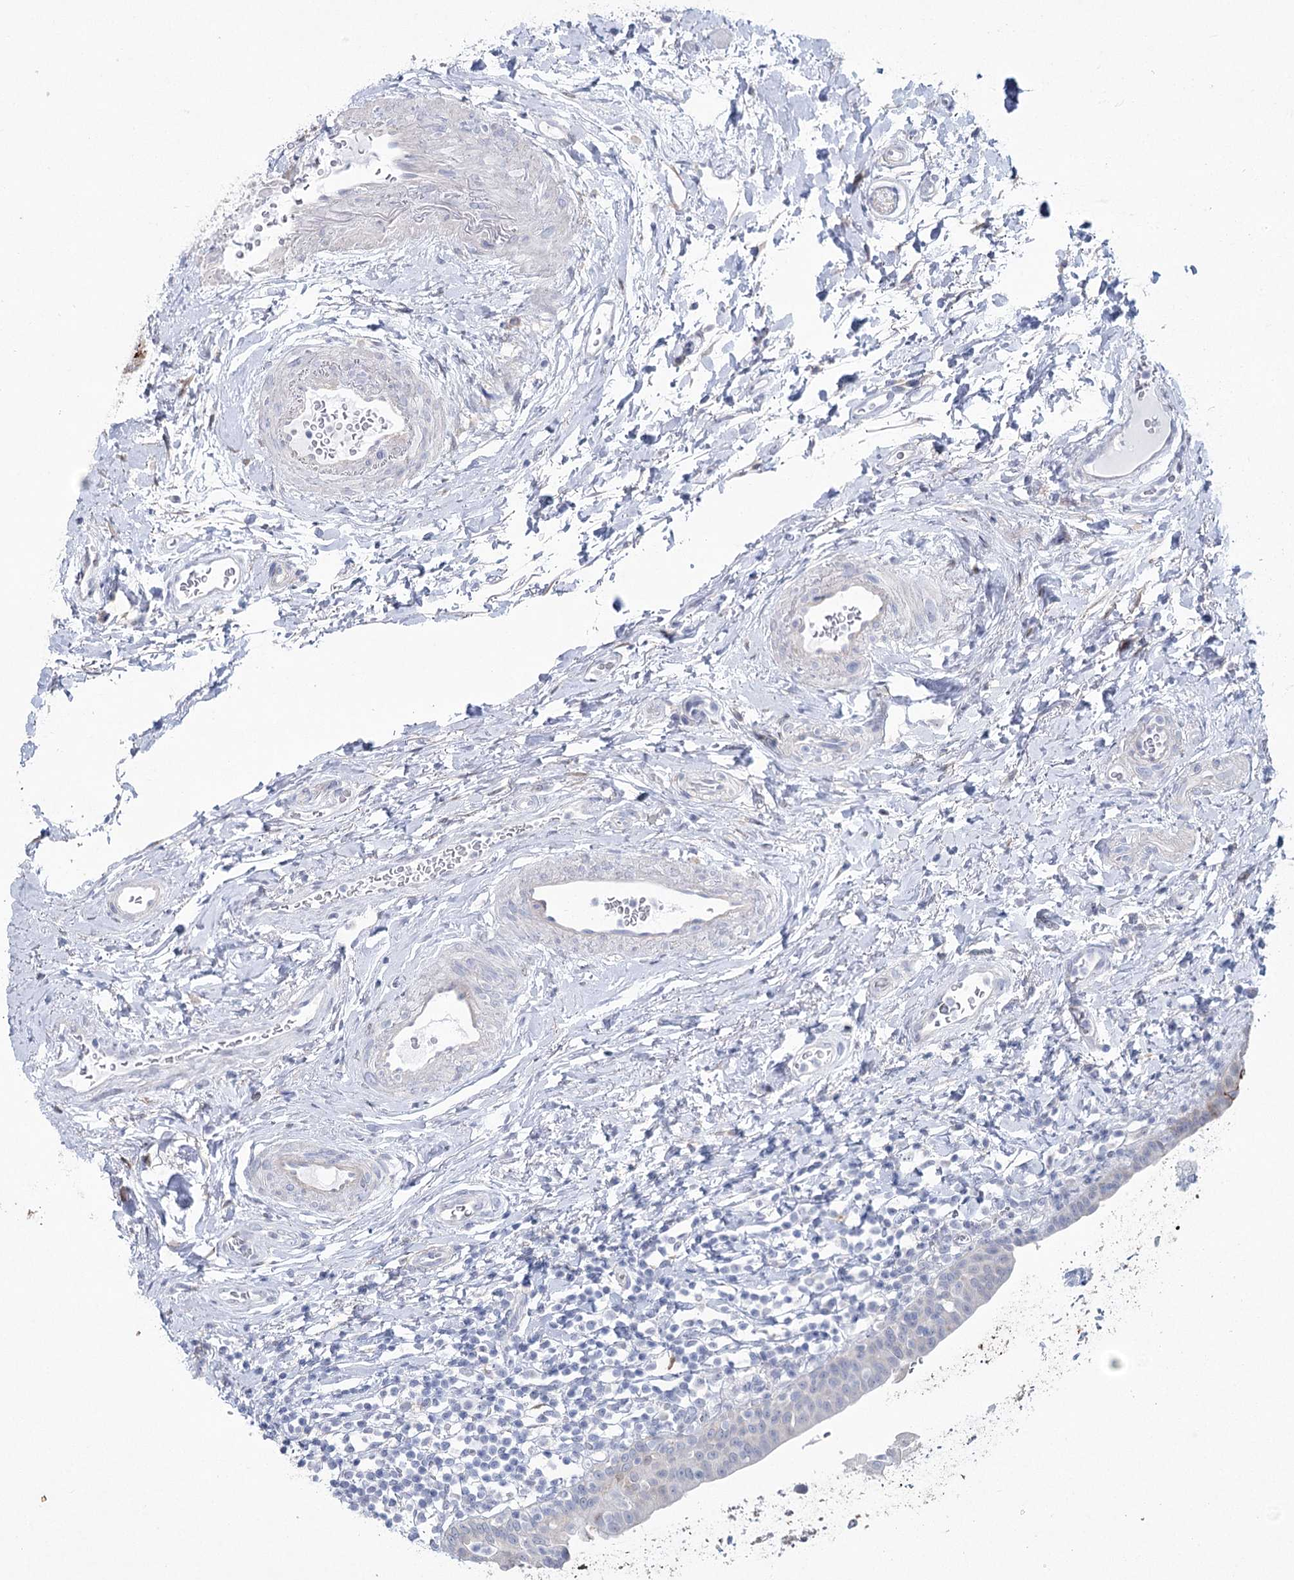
{"staining": {"intensity": "strong", "quantity": "<25%", "location": "cytoplasmic/membranous"}, "tissue": "urinary bladder", "cell_type": "Urothelial cells", "image_type": "normal", "snomed": [{"axis": "morphology", "description": "Normal tissue, NOS"}, {"axis": "topography", "description": "Urinary bladder"}], "caption": "This is an image of IHC staining of normal urinary bladder, which shows strong staining in the cytoplasmic/membranous of urothelial cells.", "gene": "CCDC88A", "patient": {"sex": "male", "age": 83}}